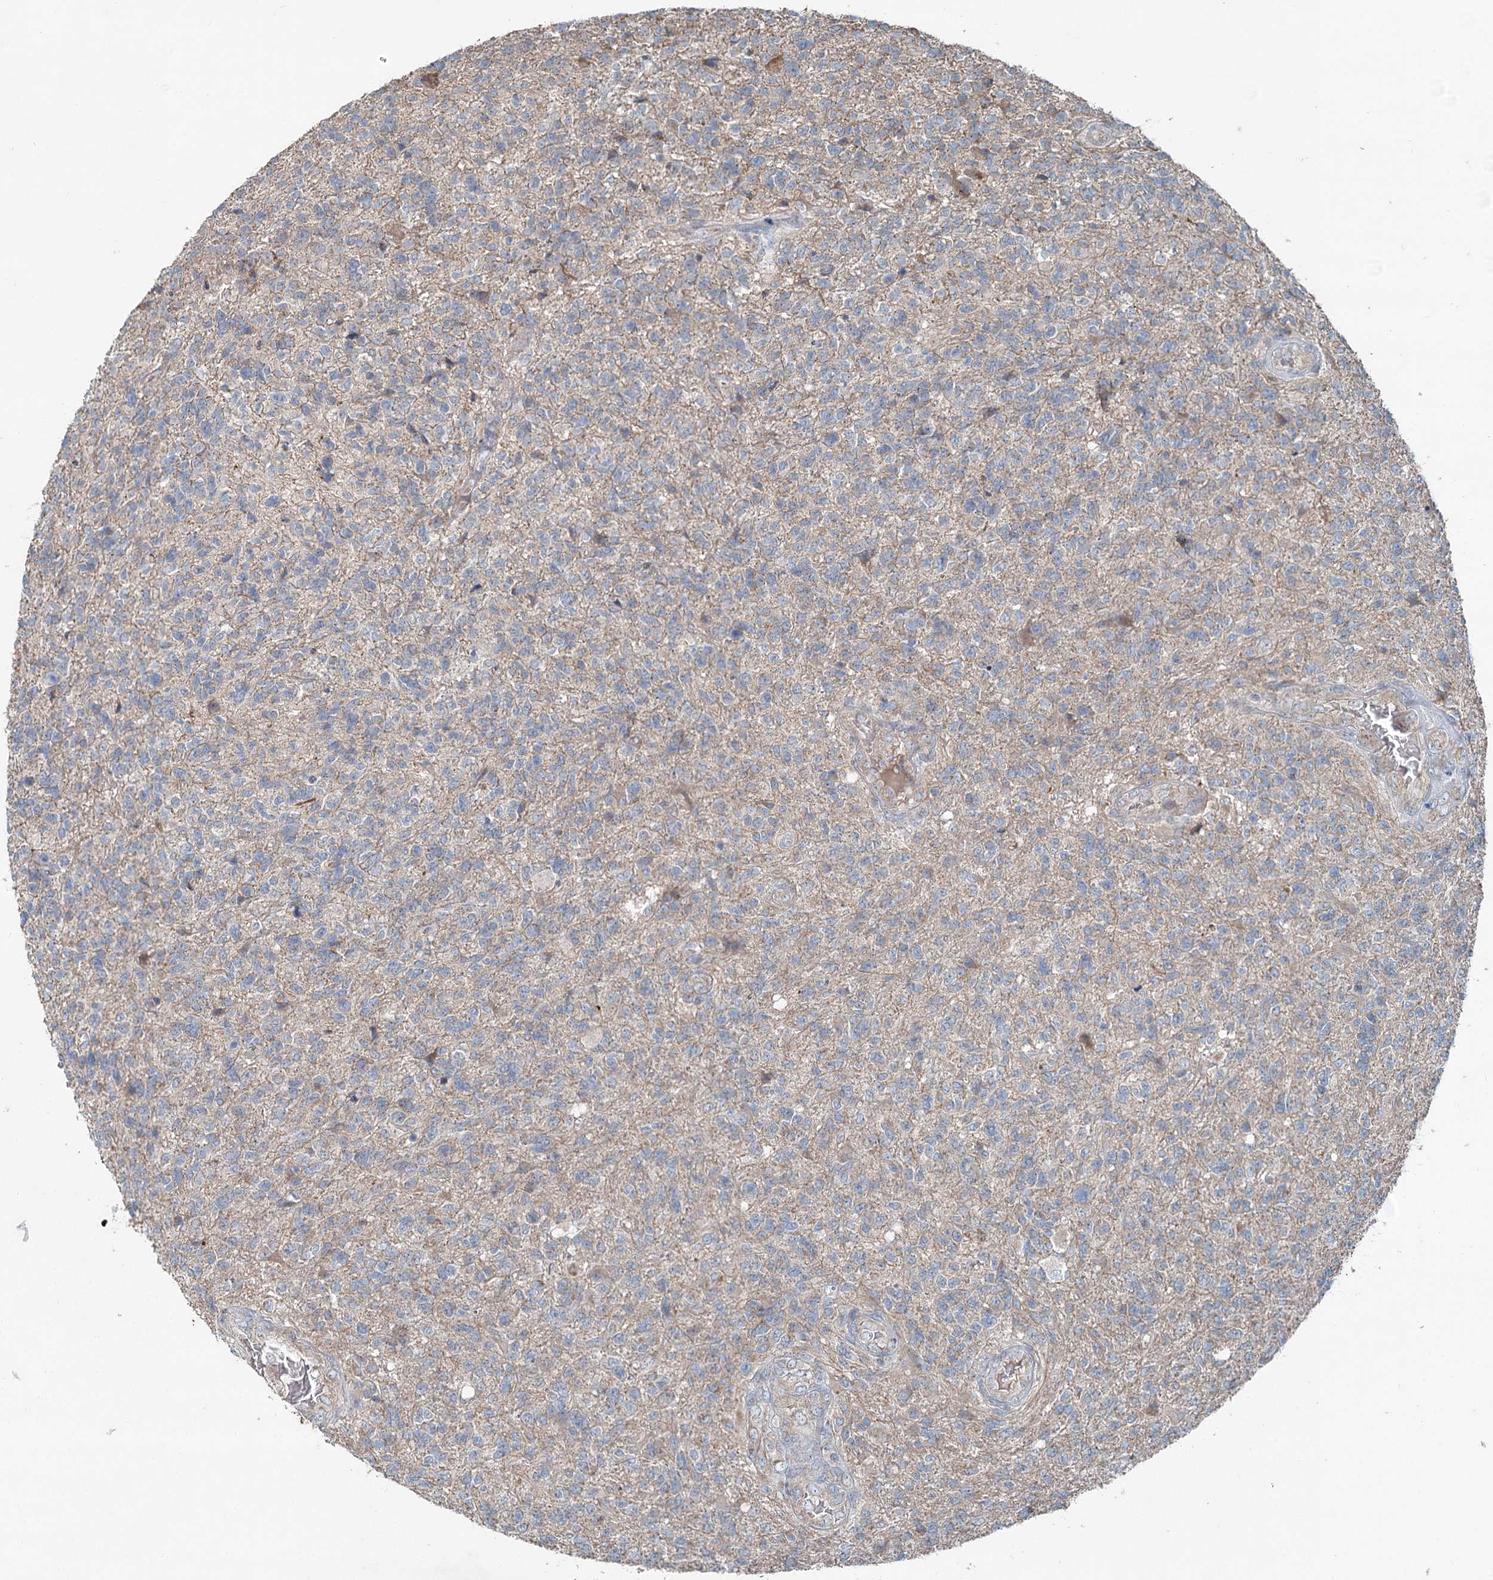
{"staining": {"intensity": "negative", "quantity": "none", "location": "none"}, "tissue": "glioma", "cell_type": "Tumor cells", "image_type": "cancer", "snomed": [{"axis": "morphology", "description": "Glioma, malignant, High grade"}, {"axis": "topography", "description": "Brain"}], "caption": "DAB immunohistochemical staining of human malignant high-grade glioma demonstrates no significant positivity in tumor cells.", "gene": "CHCHD5", "patient": {"sex": "male", "age": 56}}